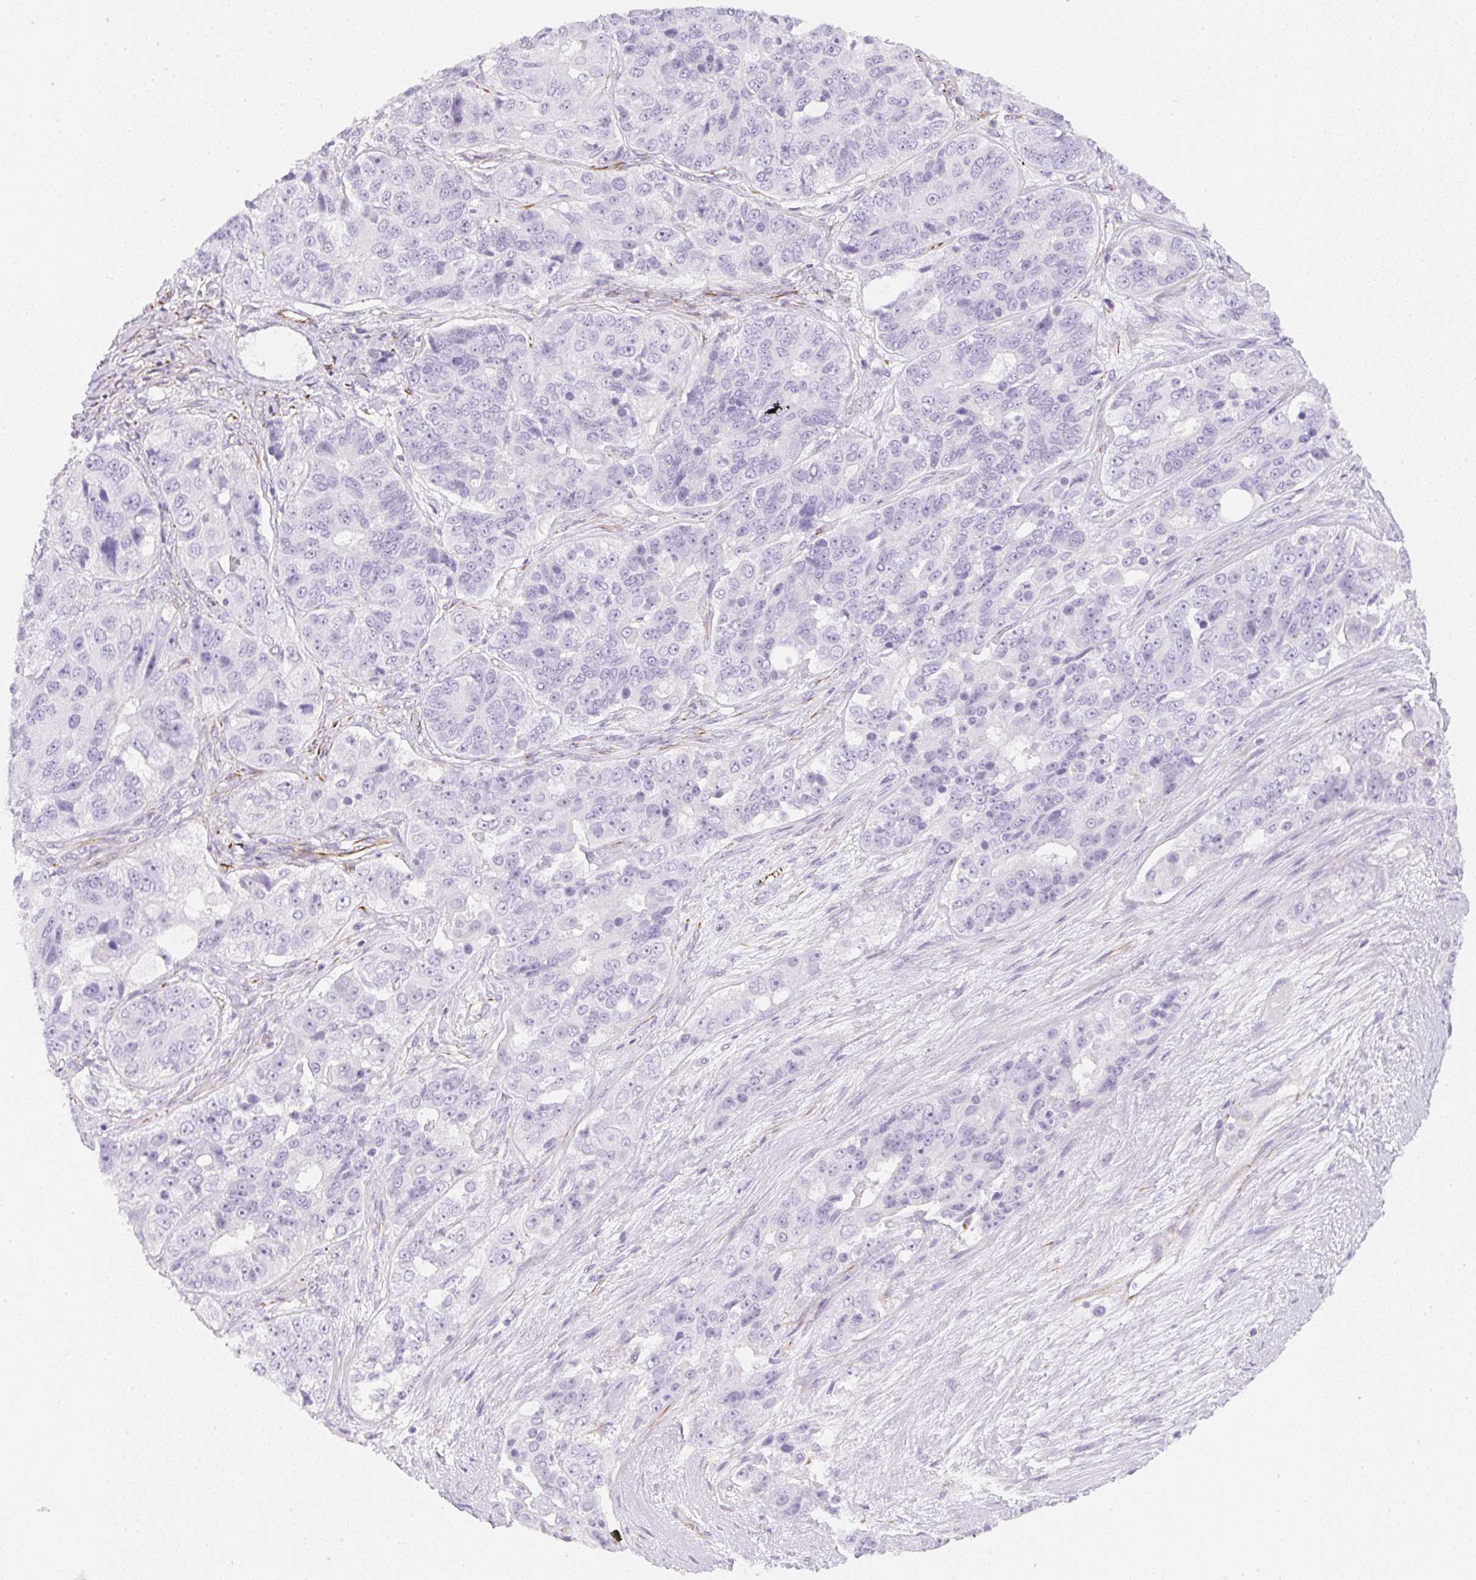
{"staining": {"intensity": "negative", "quantity": "none", "location": "none"}, "tissue": "ovarian cancer", "cell_type": "Tumor cells", "image_type": "cancer", "snomed": [{"axis": "morphology", "description": "Carcinoma, endometroid"}, {"axis": "topography", "description": "Ovary"}], "caption": "Human ovarian endometroid carcinoma stained for a protein using immunohistochemistry demonstrates no expression in tumor cells.", "gene": "ZNF689", "patient": {"sex": "female", "age": 51}}